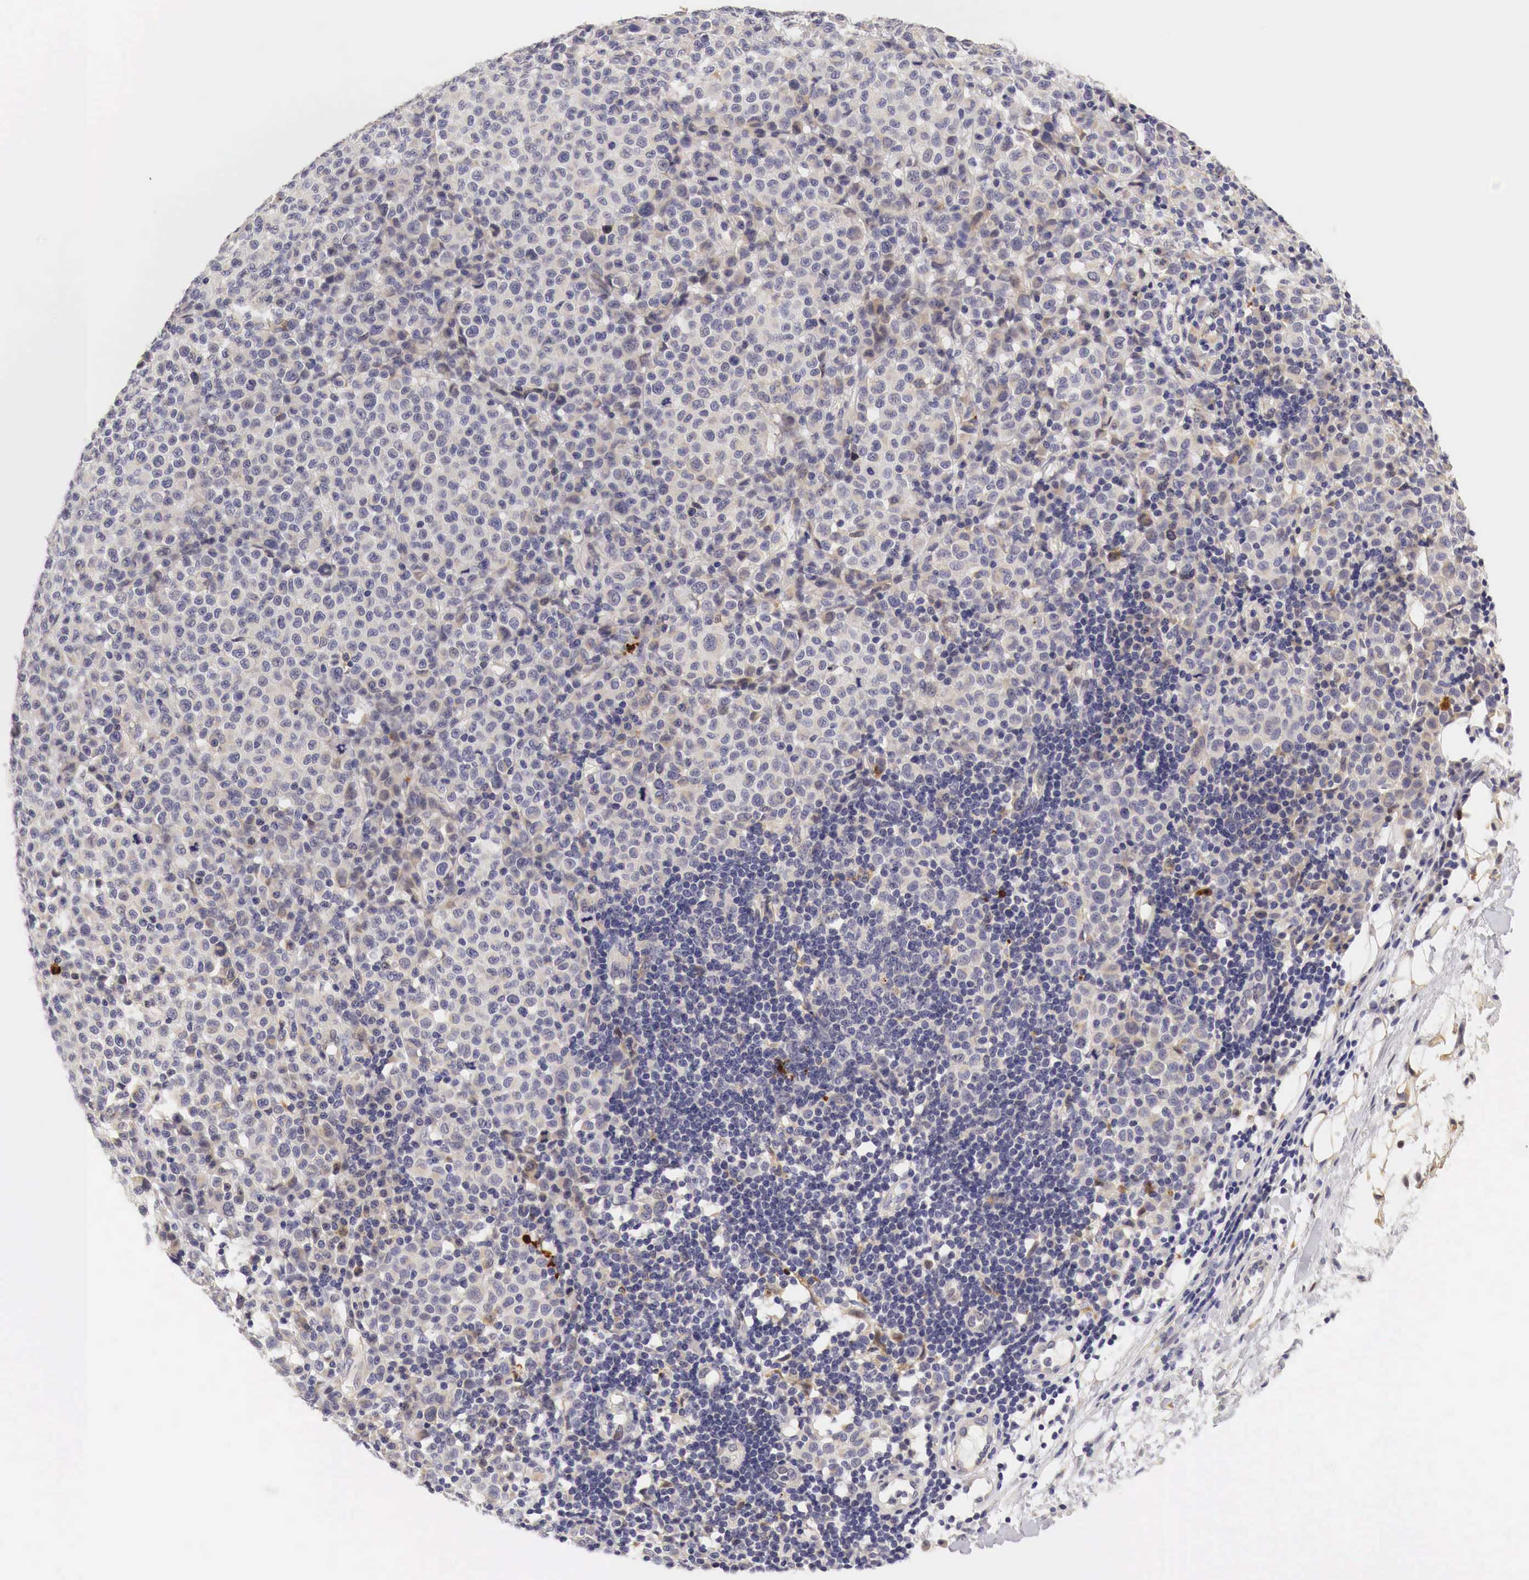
{"staining": {"intensity": "weak", "quantity": "<25%", "location": "cytoplasmic/membranous,nuclear"}, "tissue": "melanoma", "cell_type": "Tumor cells", "image_type": "cancer", "snomed": [{"axis": "morphology", "description": "Malignant melanoma, Metastatic site"}, {"axis": "topography", "description": "Skin"}], "caption": "Tumor cells show no significant expression in melanoma.", "gene": "CASP3", "patient": {"sex": "male", "age": 32}}